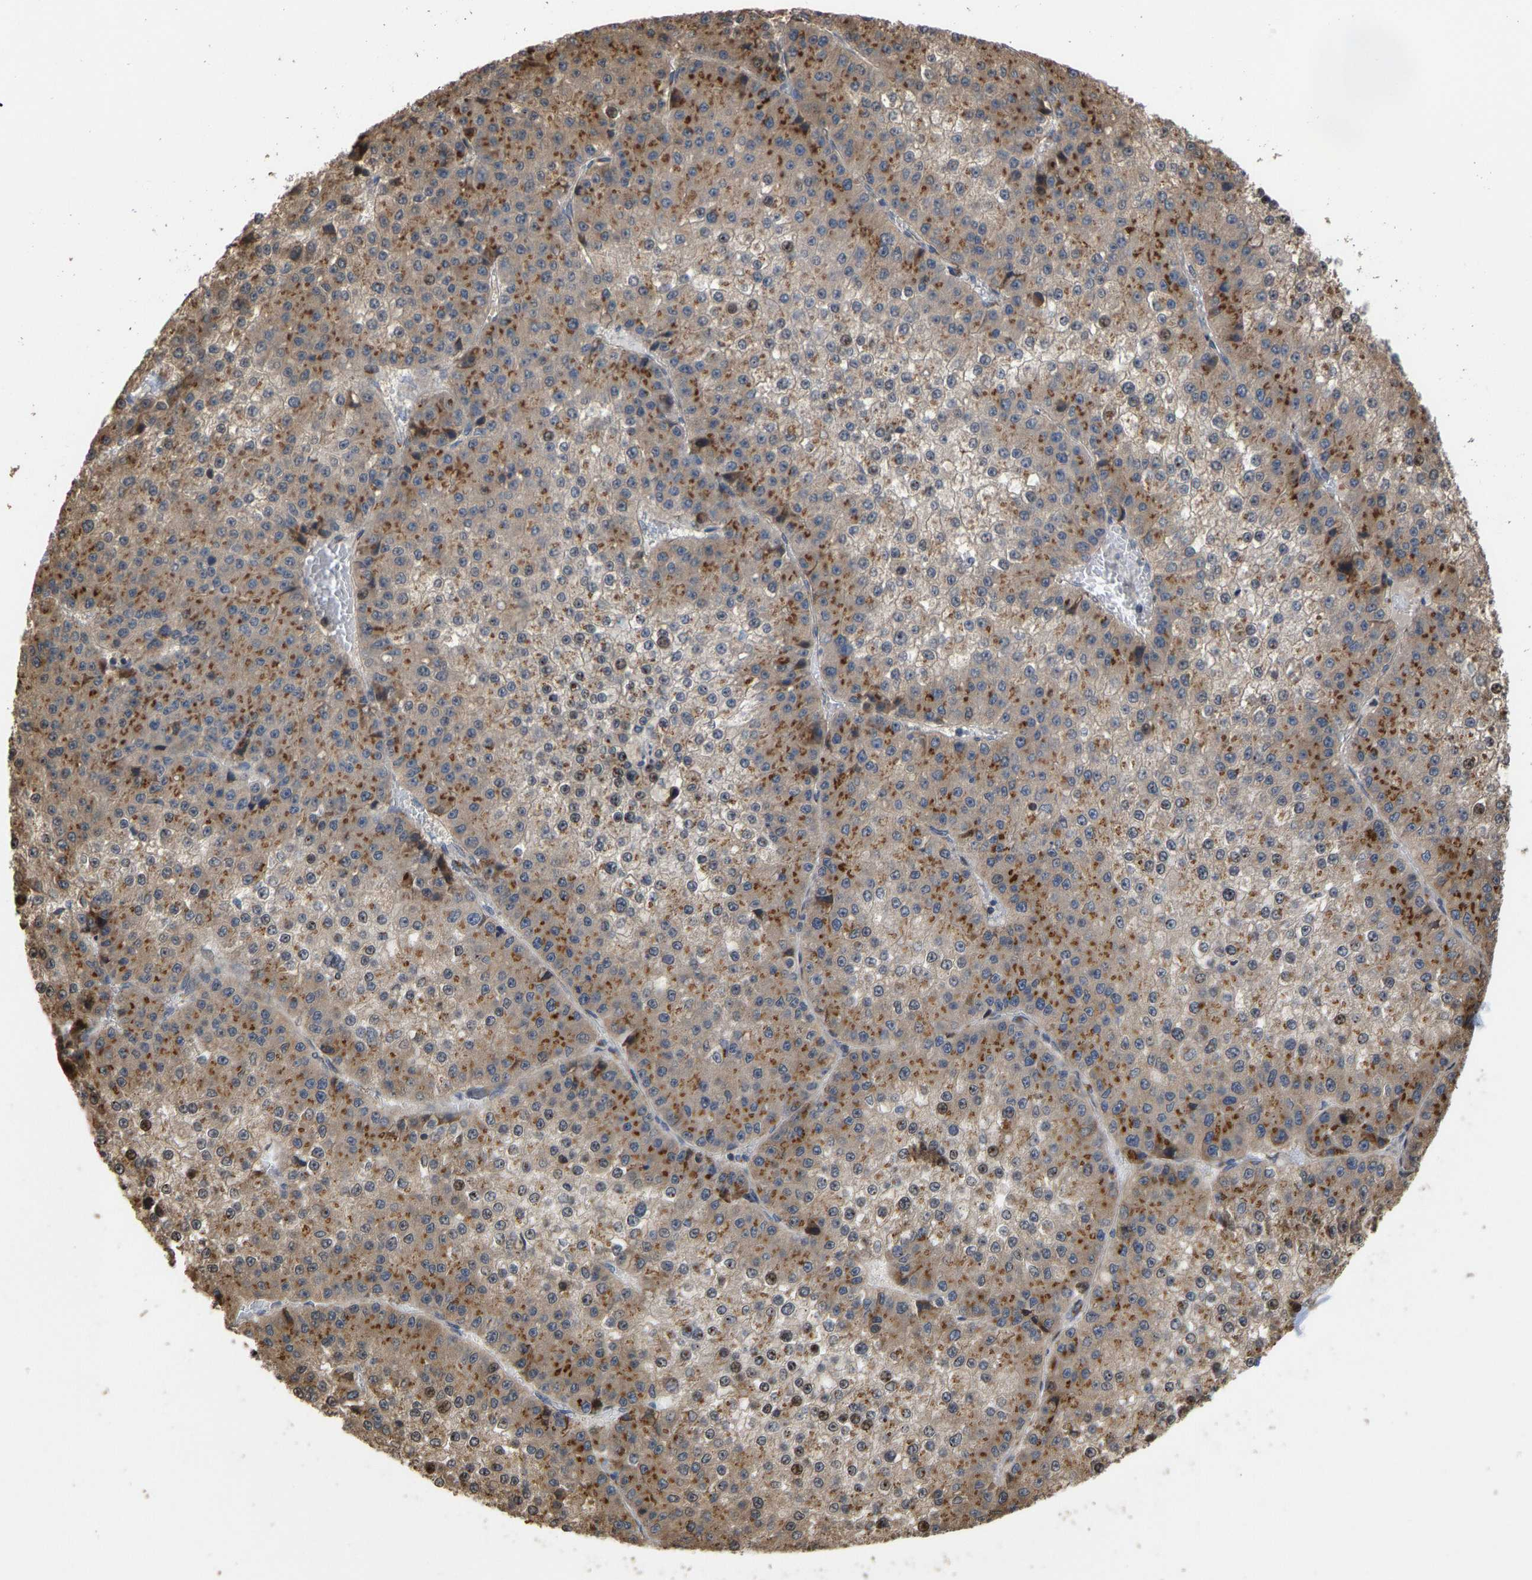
{"staining": {"intensity": "moderate", "quantity": ">75%", "location": "cytoplasmic/membranous"}, "tissue": "liver cancer", "cell_type": "Tumor cells", "image_type": "cancer", "snomed": [{"axis": "morphology", "description": "Carcinoma, Hepatocellular, NOS"}, {"axis": "topography", "description": "Liver"}], "caption": "Immunohistochemical staining of human liver cancer demonstrates medium levels of moderate cytoplasmic/membranous protein expression in approximately >75% of tumor cells.", "gene": "YIPF4", "patient": {"sex": "female", "age": 73}}